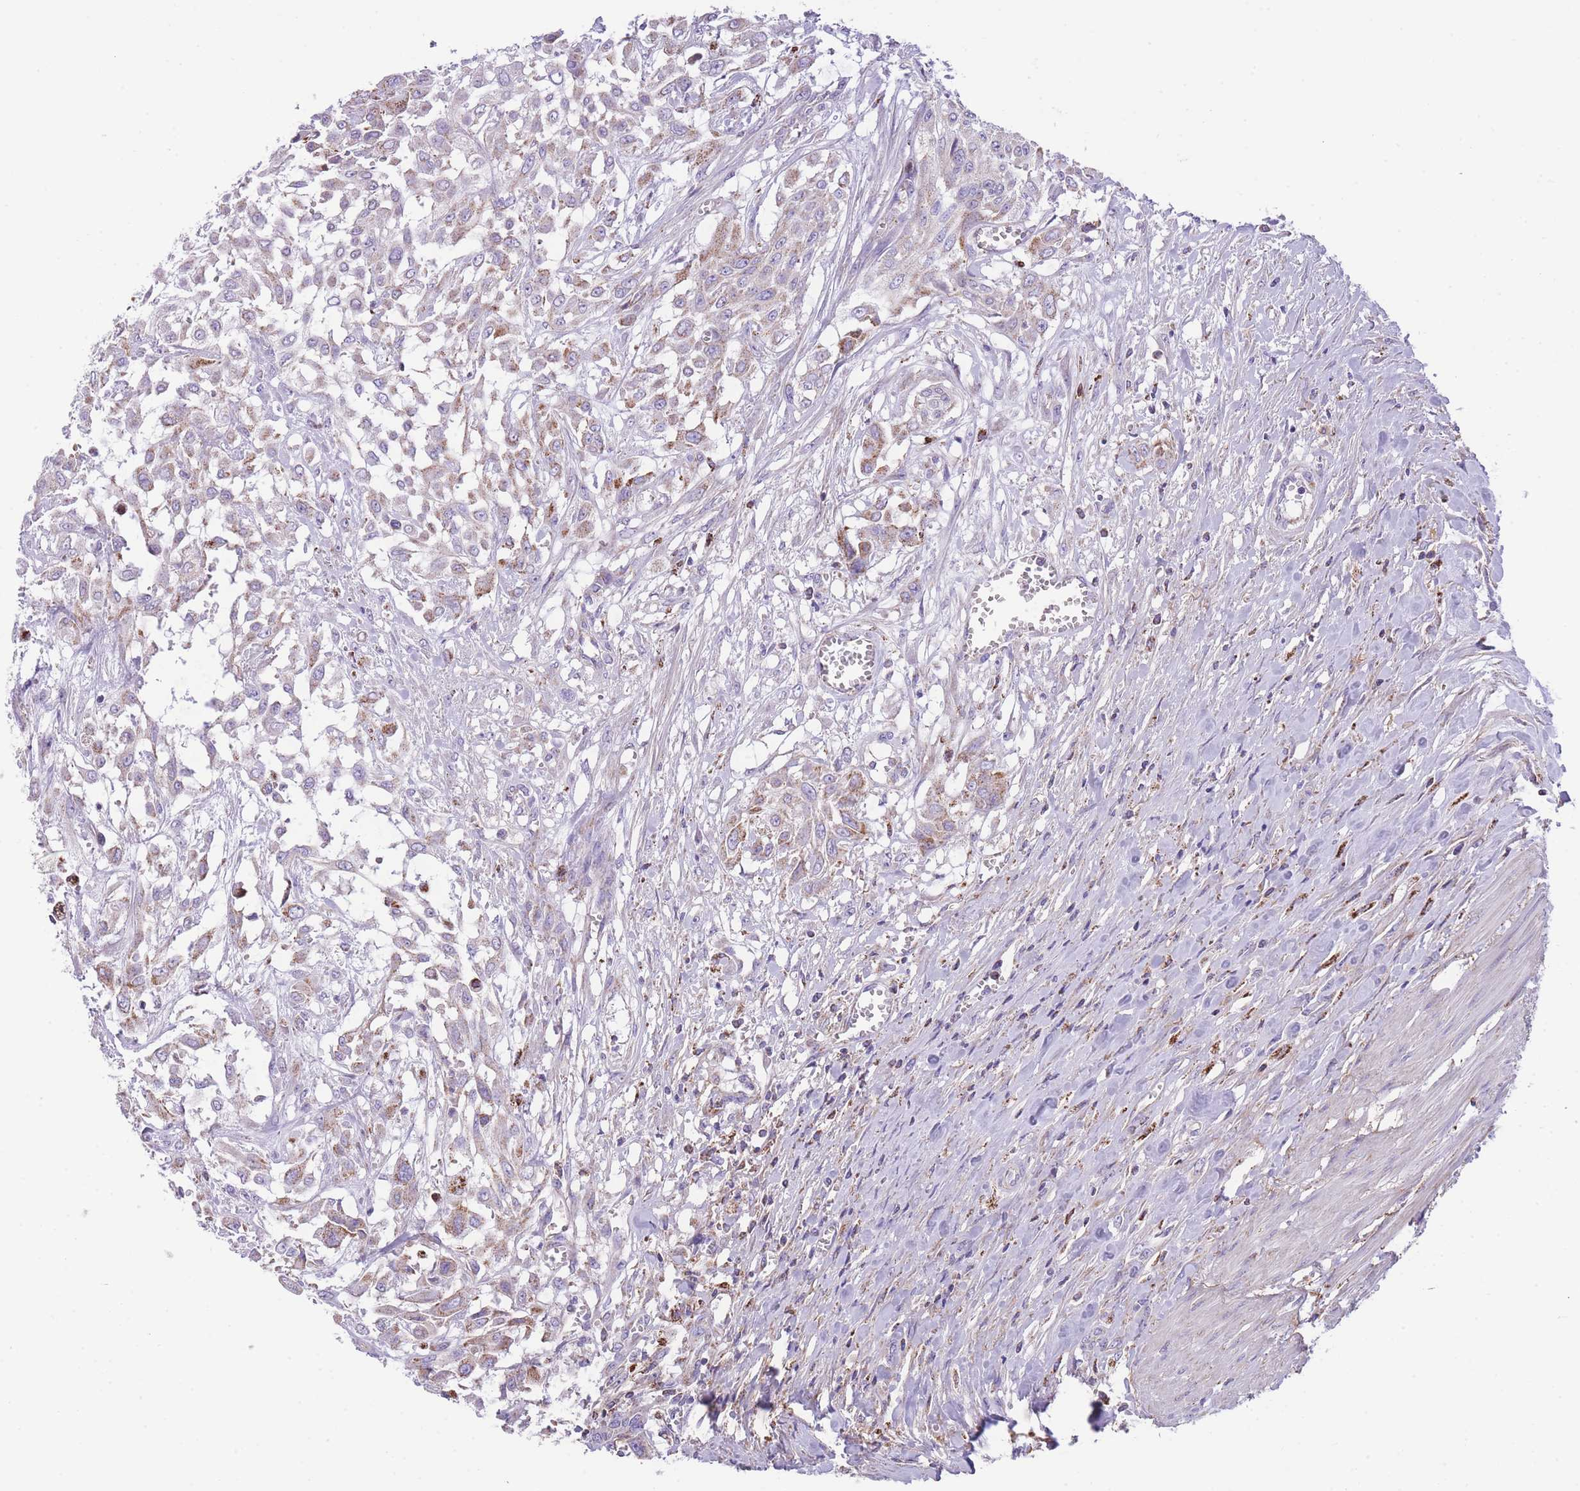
{"staining": {"intensity": "weak", "quantity": "<25%", "location": "cytoplasmic/membranous"}, "tissue": "urothelial cancer", "cell_type": "Tumor cells", "image_type": "cancer", "snomed": [{"axis": "morphology", "description": "Urothelial carcinoma, High grade"}, {"axis": "topography", "description": "Urinary bladder"}], "caption": "IHC micrograph of neoplastic tissue: human high-grade urothelial carcinoma stained with DAB (3,3'-diaminobenzidine) exhibits no significant protein expression in tumor cells.", "gene": "ST3GAL3", "patient": {"sex": "male", "age": 57}}